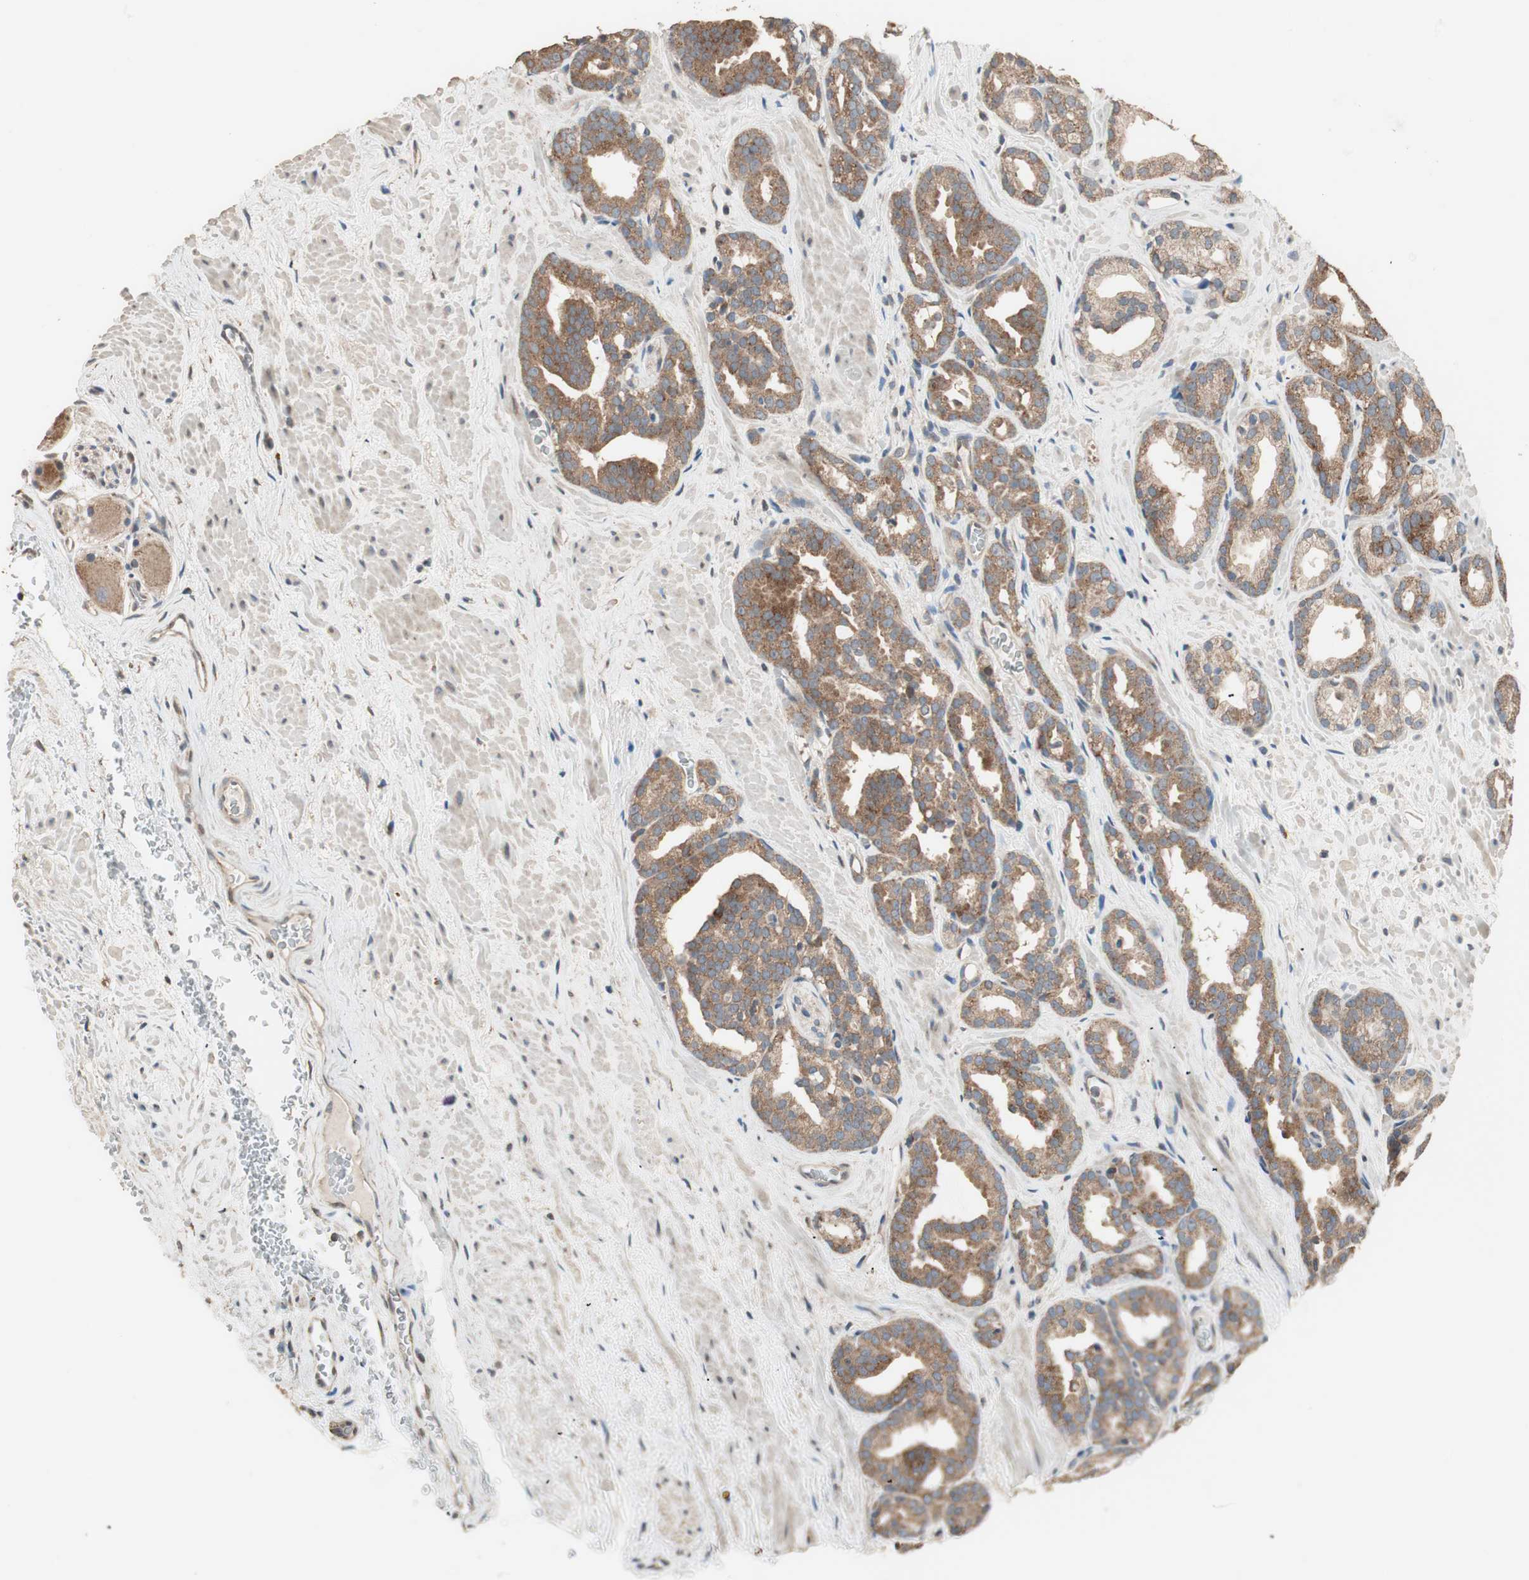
{"staining": {"intensity": "moderate", "quantity": ">75%", "location": "cytoplasmic/membranous"}, "tissue": "prostate cancer", "cell_type": "Tumor cells", "image_type": "cancer", "snomed": [{"axis": "morphology", "description": "Adenocarcinoma, Low grade"}, {"axis": "topography", "description": "Prostate"}], "caption": "DAB immunohistochemical staining of human low-grade adenocarcinoma (prostate) shows moderate cytoplasmic/membranous protein staining in about >75% of tumor cells.", "gene": "RARRES1", "patient": {"sex": "male", "age": 63}}